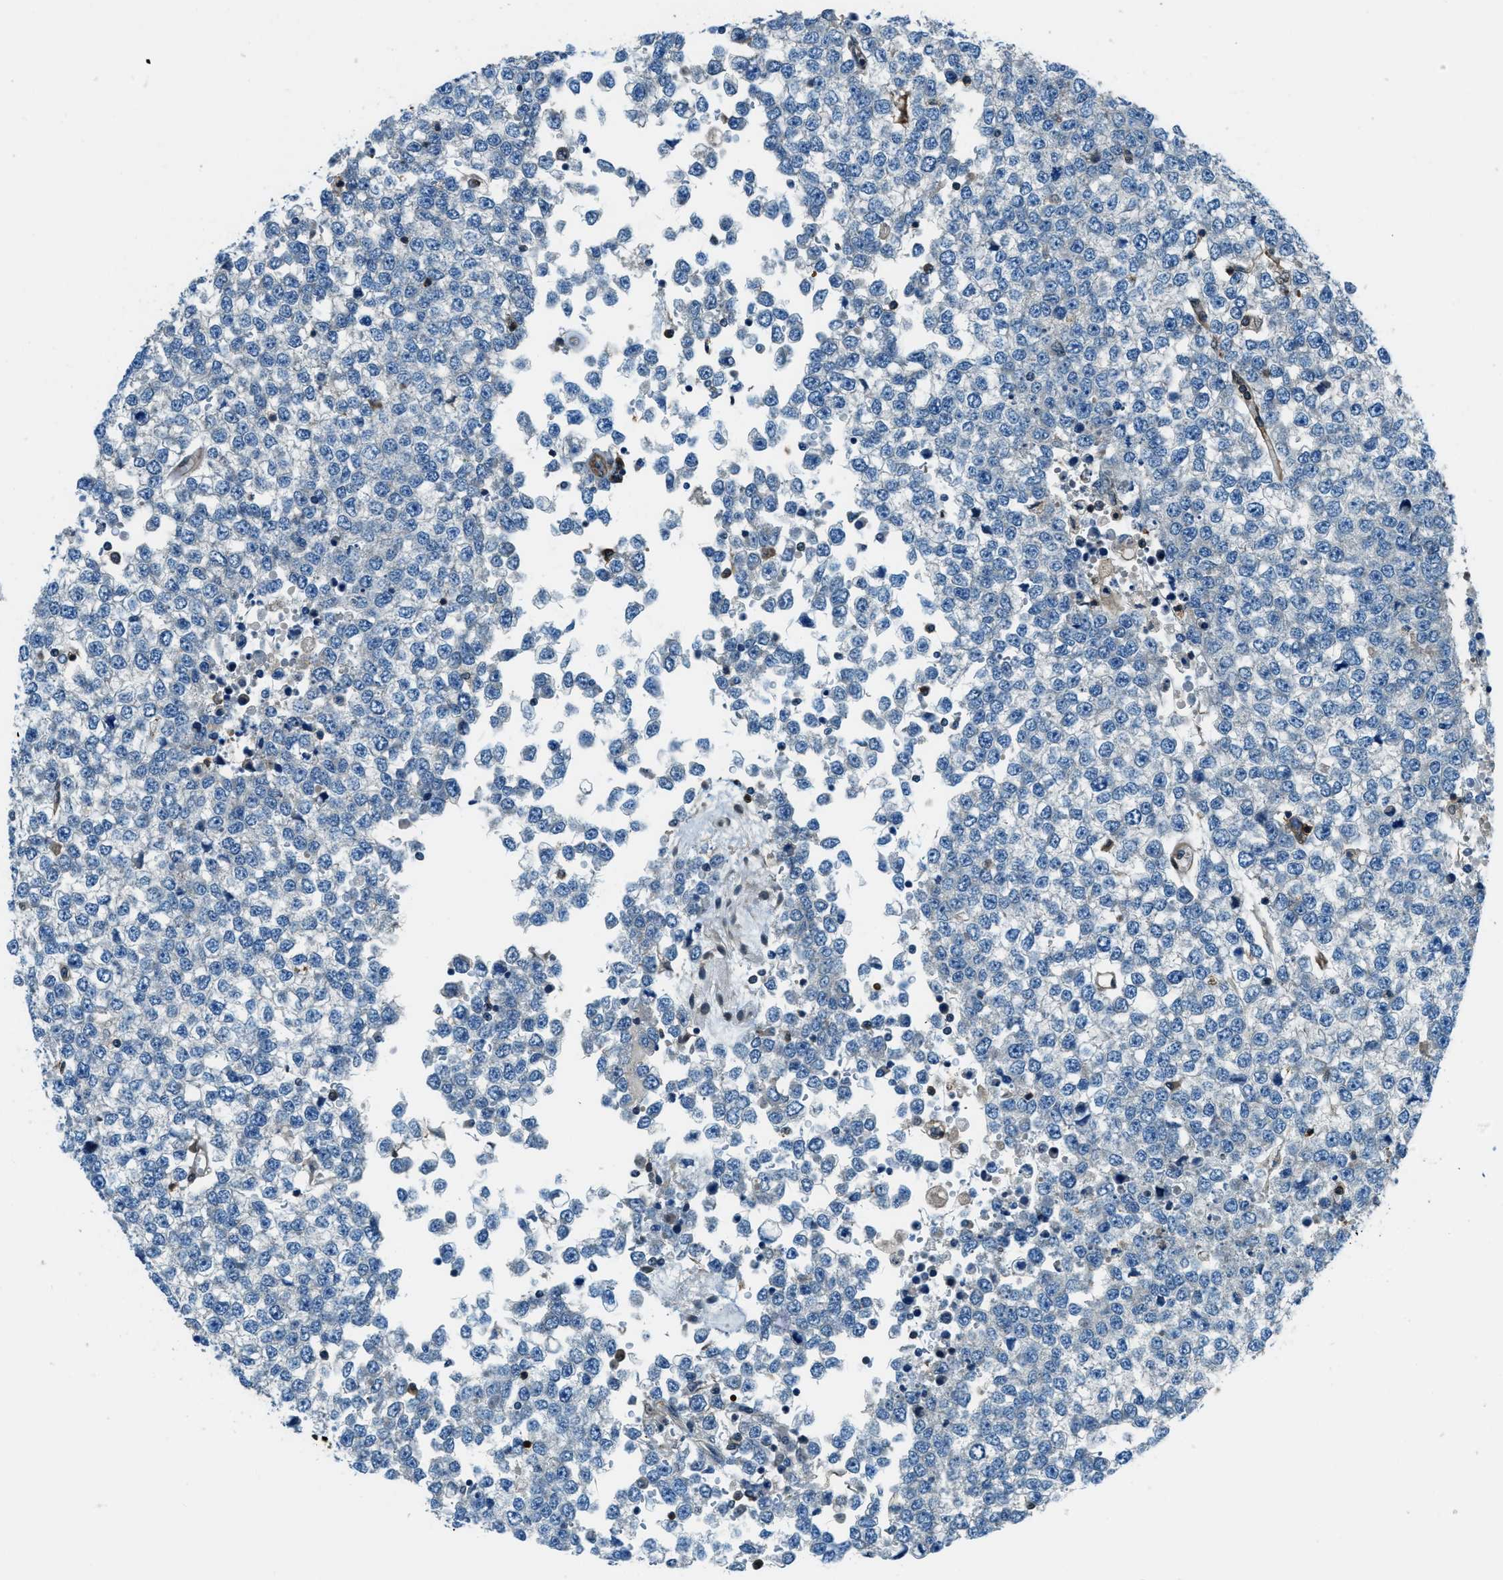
{"staining": {"intensity": "negative", "quantity": "none", "location": "none"}, "tissue": "testis cancer", "cell_type": "Tumor cells", "image_type": "cancer", "snomed": [{"axis": "morphology", "description": "Seminoma, NOS"}, {"axis": "topography", "description": "Testis"}], "caption": "Testis cancer (seminoma) was stained to show a protein in brown. There is no significant positivity in tumor cells.", "gene": "HEBP2", "patient": {"sex": "male", "age": 65}}